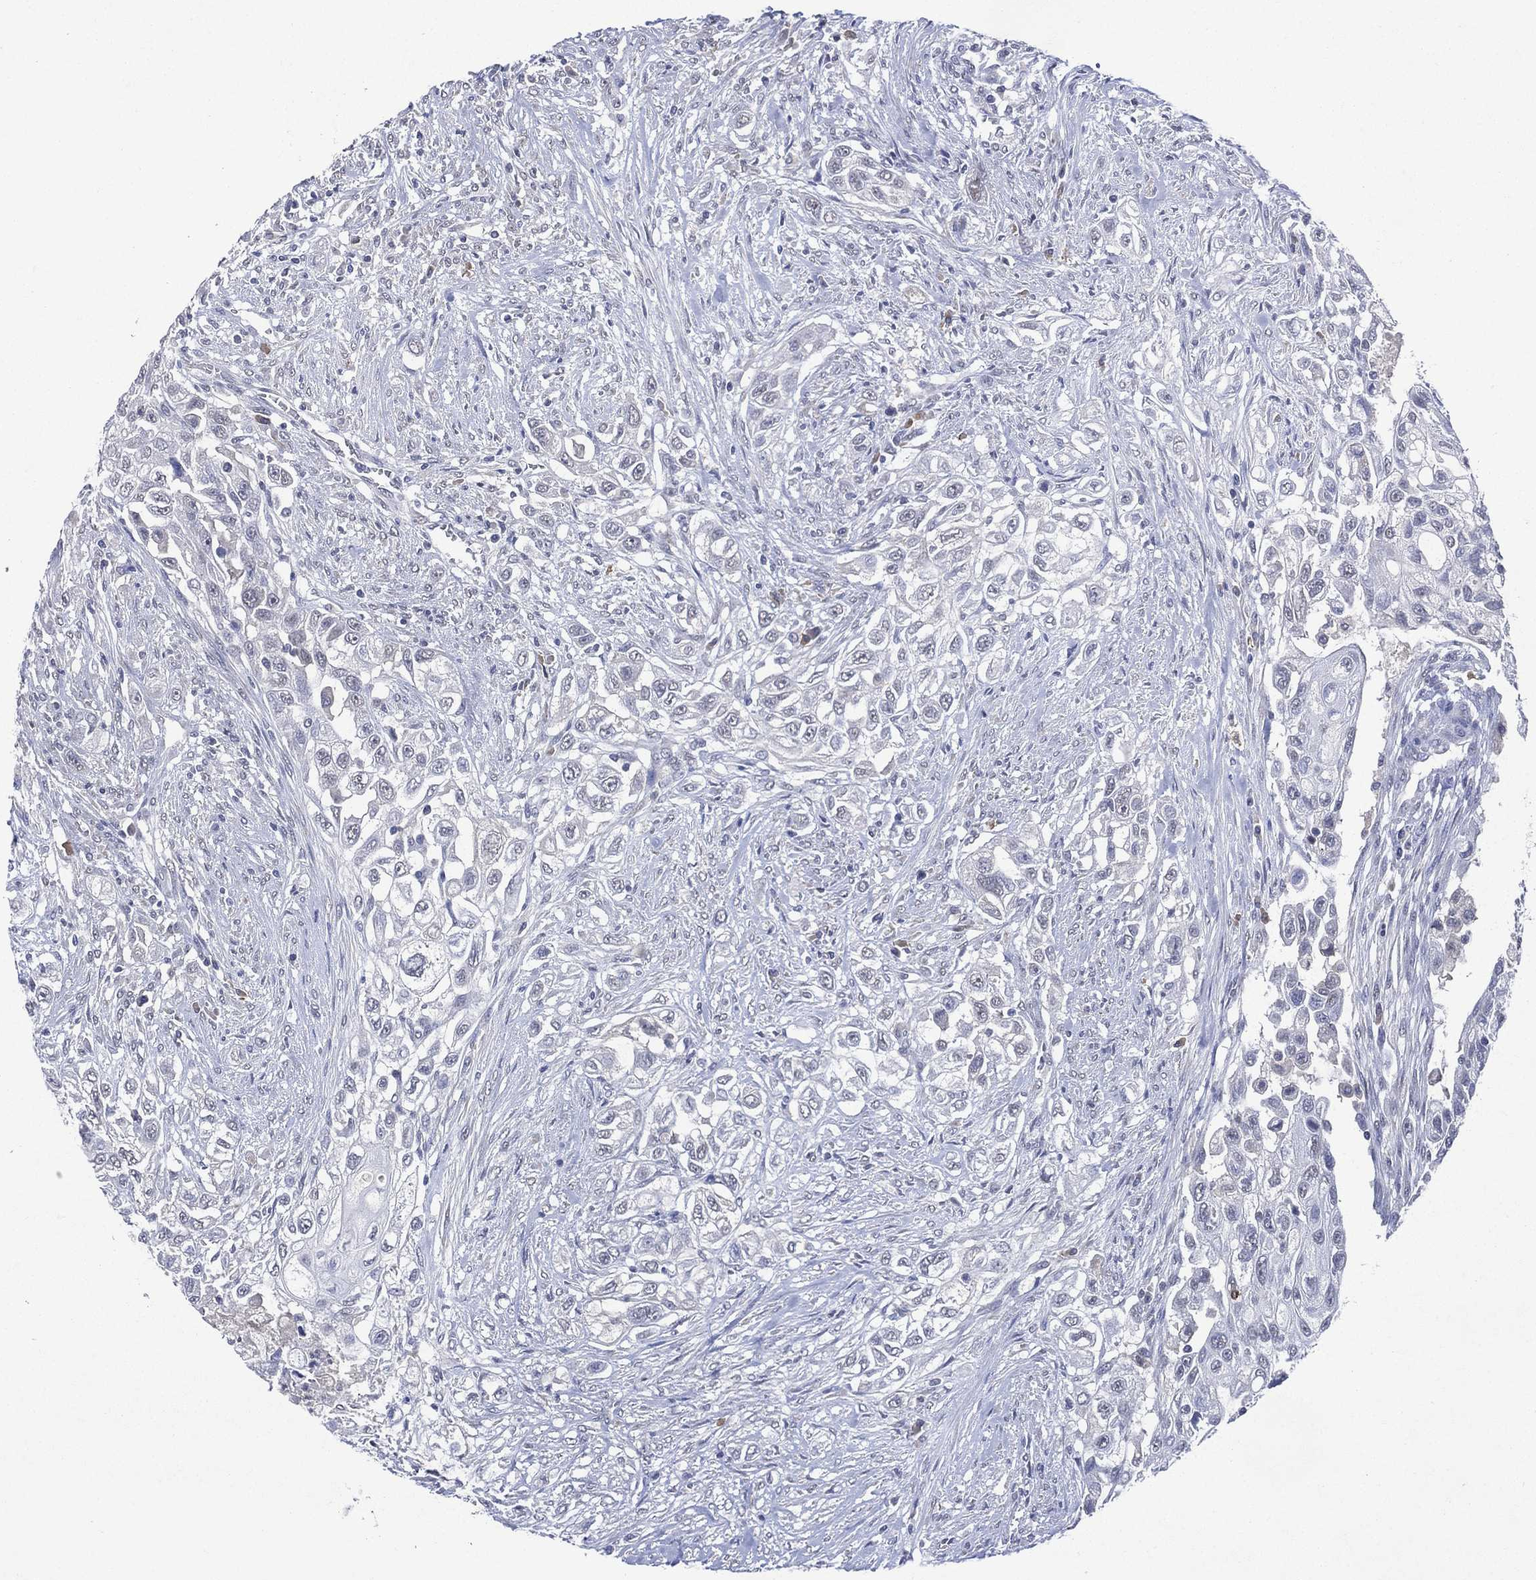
{"staining": {"intensity": "negative", "quantity": "none", "location": "none"}, "tissue": "urothelial cancer", "cell_type": "Tumor cells", "image_type": "cancer", "snomed": [{"axis": "morphology", "description": "Urothelial carcinoma, High grade"}, {"axis": "topography", "description": "Urinary bladder"}], "caption": "Human urothelial cancer stained for a protein using immunohistochemistry (IHC) demonstrates no expression in tumor cells.", "gene": "ASB10", "patient": {"sex": "female", "age": 56}}